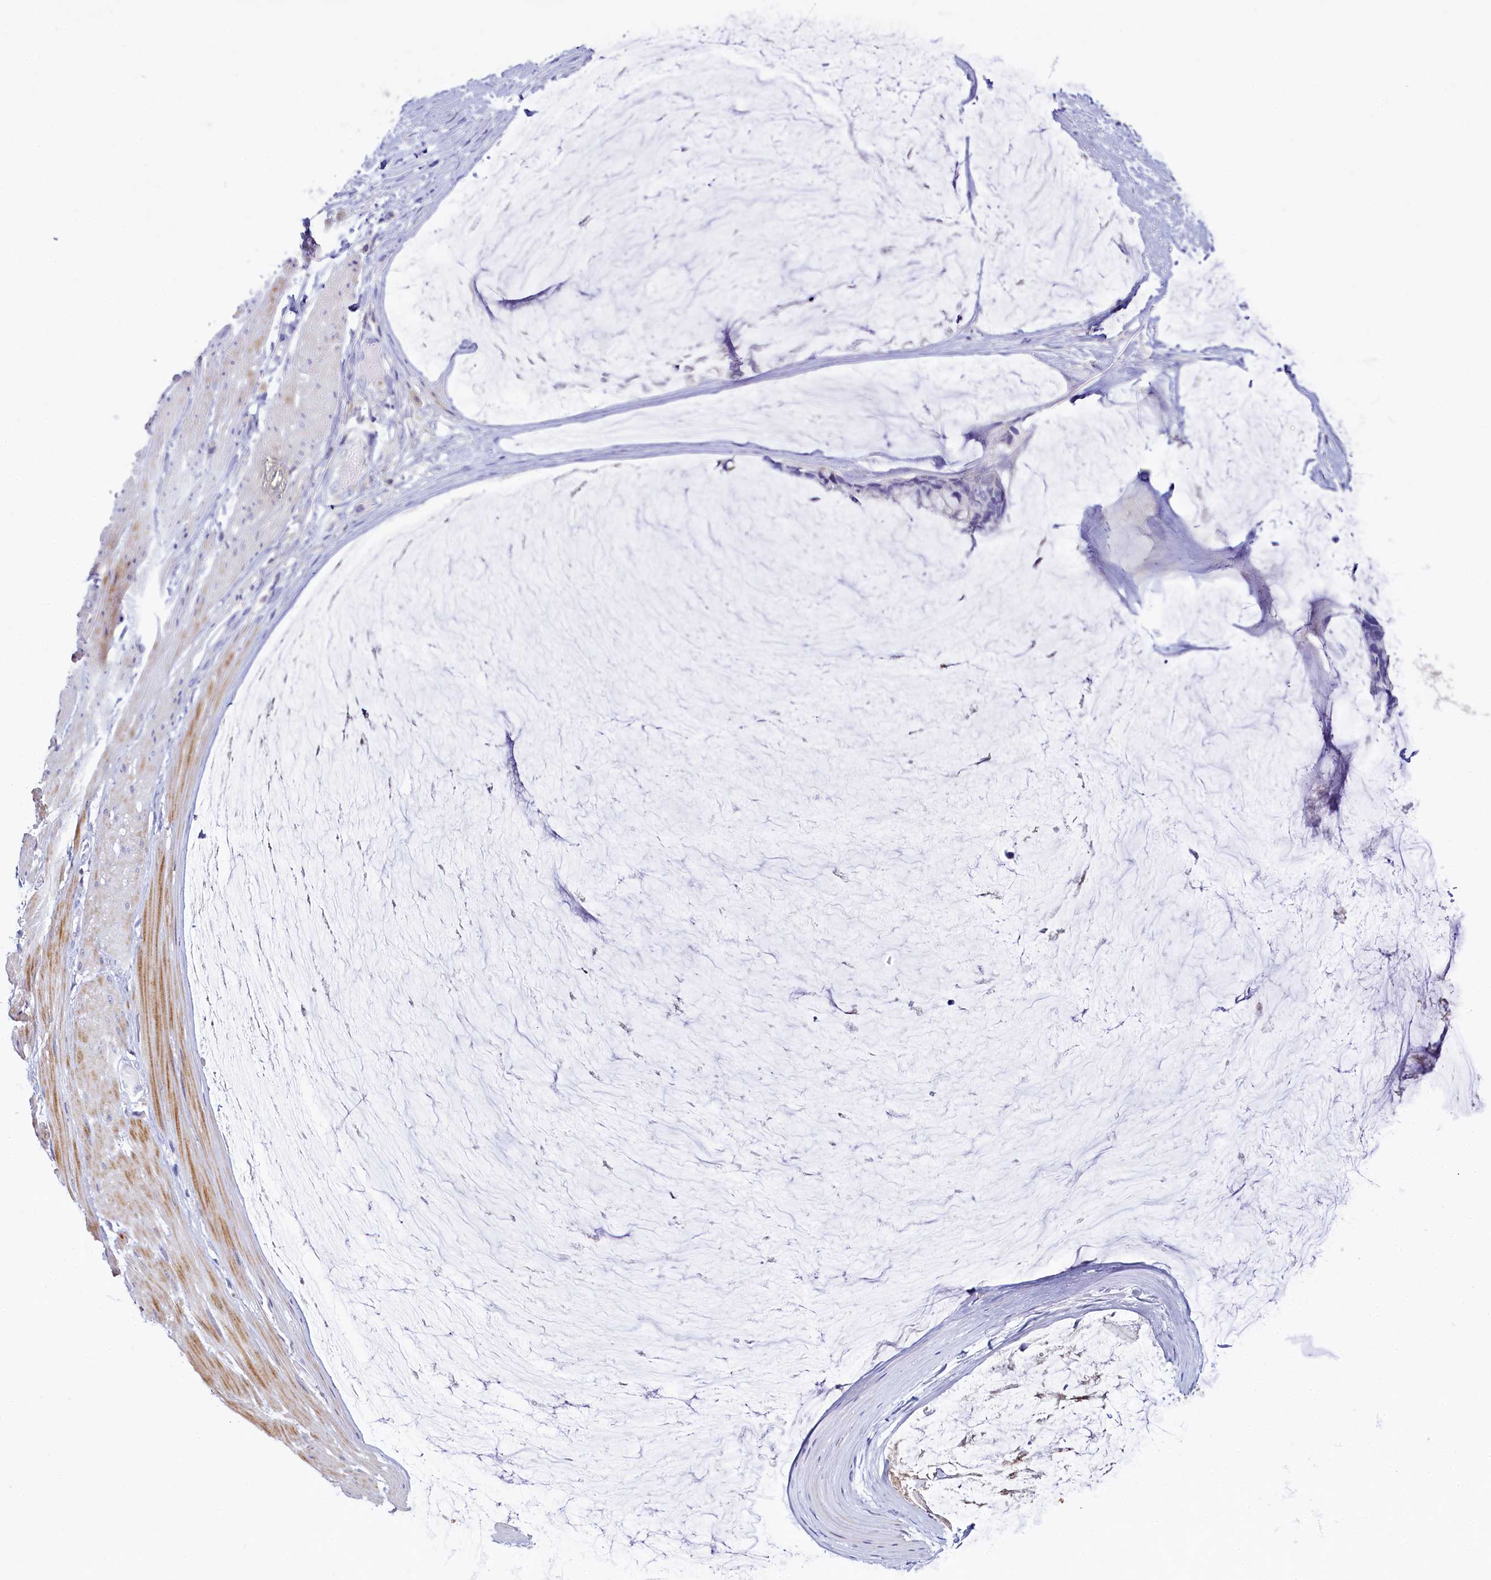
{"staining": {"intensity": "negative", "quantity": "none", "location": "none"}, "tissue": "ovarian cancer", "cell_type": "Tumor cells", "image_type": "cancer", "snomed": [{"axis": "morphology", "description": "Cystadenocarcinoma, mucinous, NOS"}, {"axis": "topography", "description": "Ovary"}], "caption": "This histopathology image is of ovarian cancer stained with immunohistochemistry to label a protein in brown with the nuclei are counter-stained blue. There is no expression in tumor cells. (Stains: DAB immunohistochemistry with hematoxylin counter stain, Microscopy: brightfield microscopy at high magnification).", "gene": "FGFR2", "patient": {"sex": "female", "age": 39}}